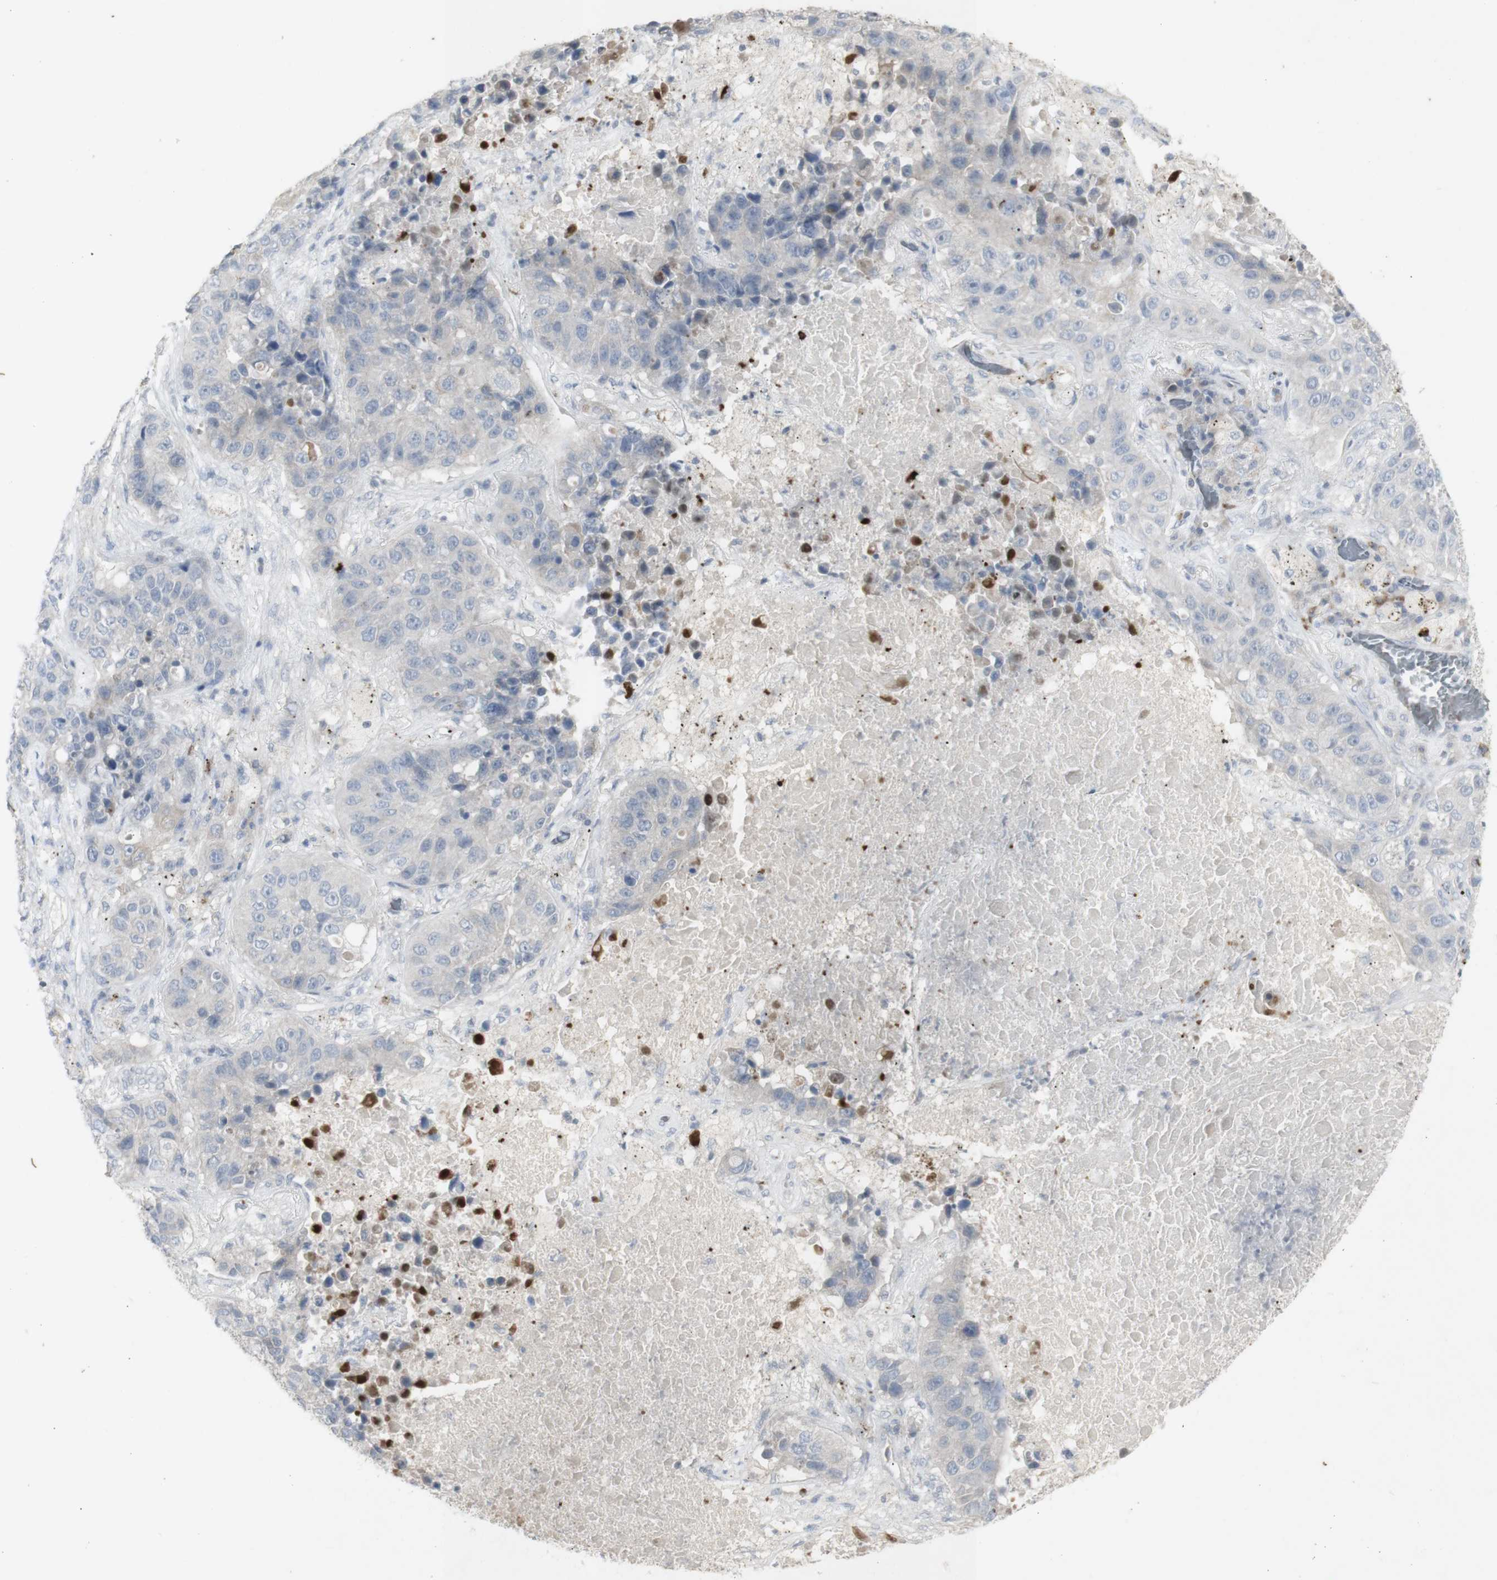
{"staining": {"intensity": "negative", "quantity": "none", "location": "none"}, "tissue": "lung cancer", "cell_type": "Tumor cells", "image_type": "cancer", "snomed": [{"axis": "morphology", "description": "Squamous cell carcinoma, NOS"}, {"axis": "topography", "description": "Lung"}], "caption": "A high-resolution photomicrograph shows immunohistochemistry (IHC) staining of lung squamous cell carcinoma, which exhibits no significant expression in tumor cells.", "gene": "INS", "patient": {"sex": "male", "age": 57}}